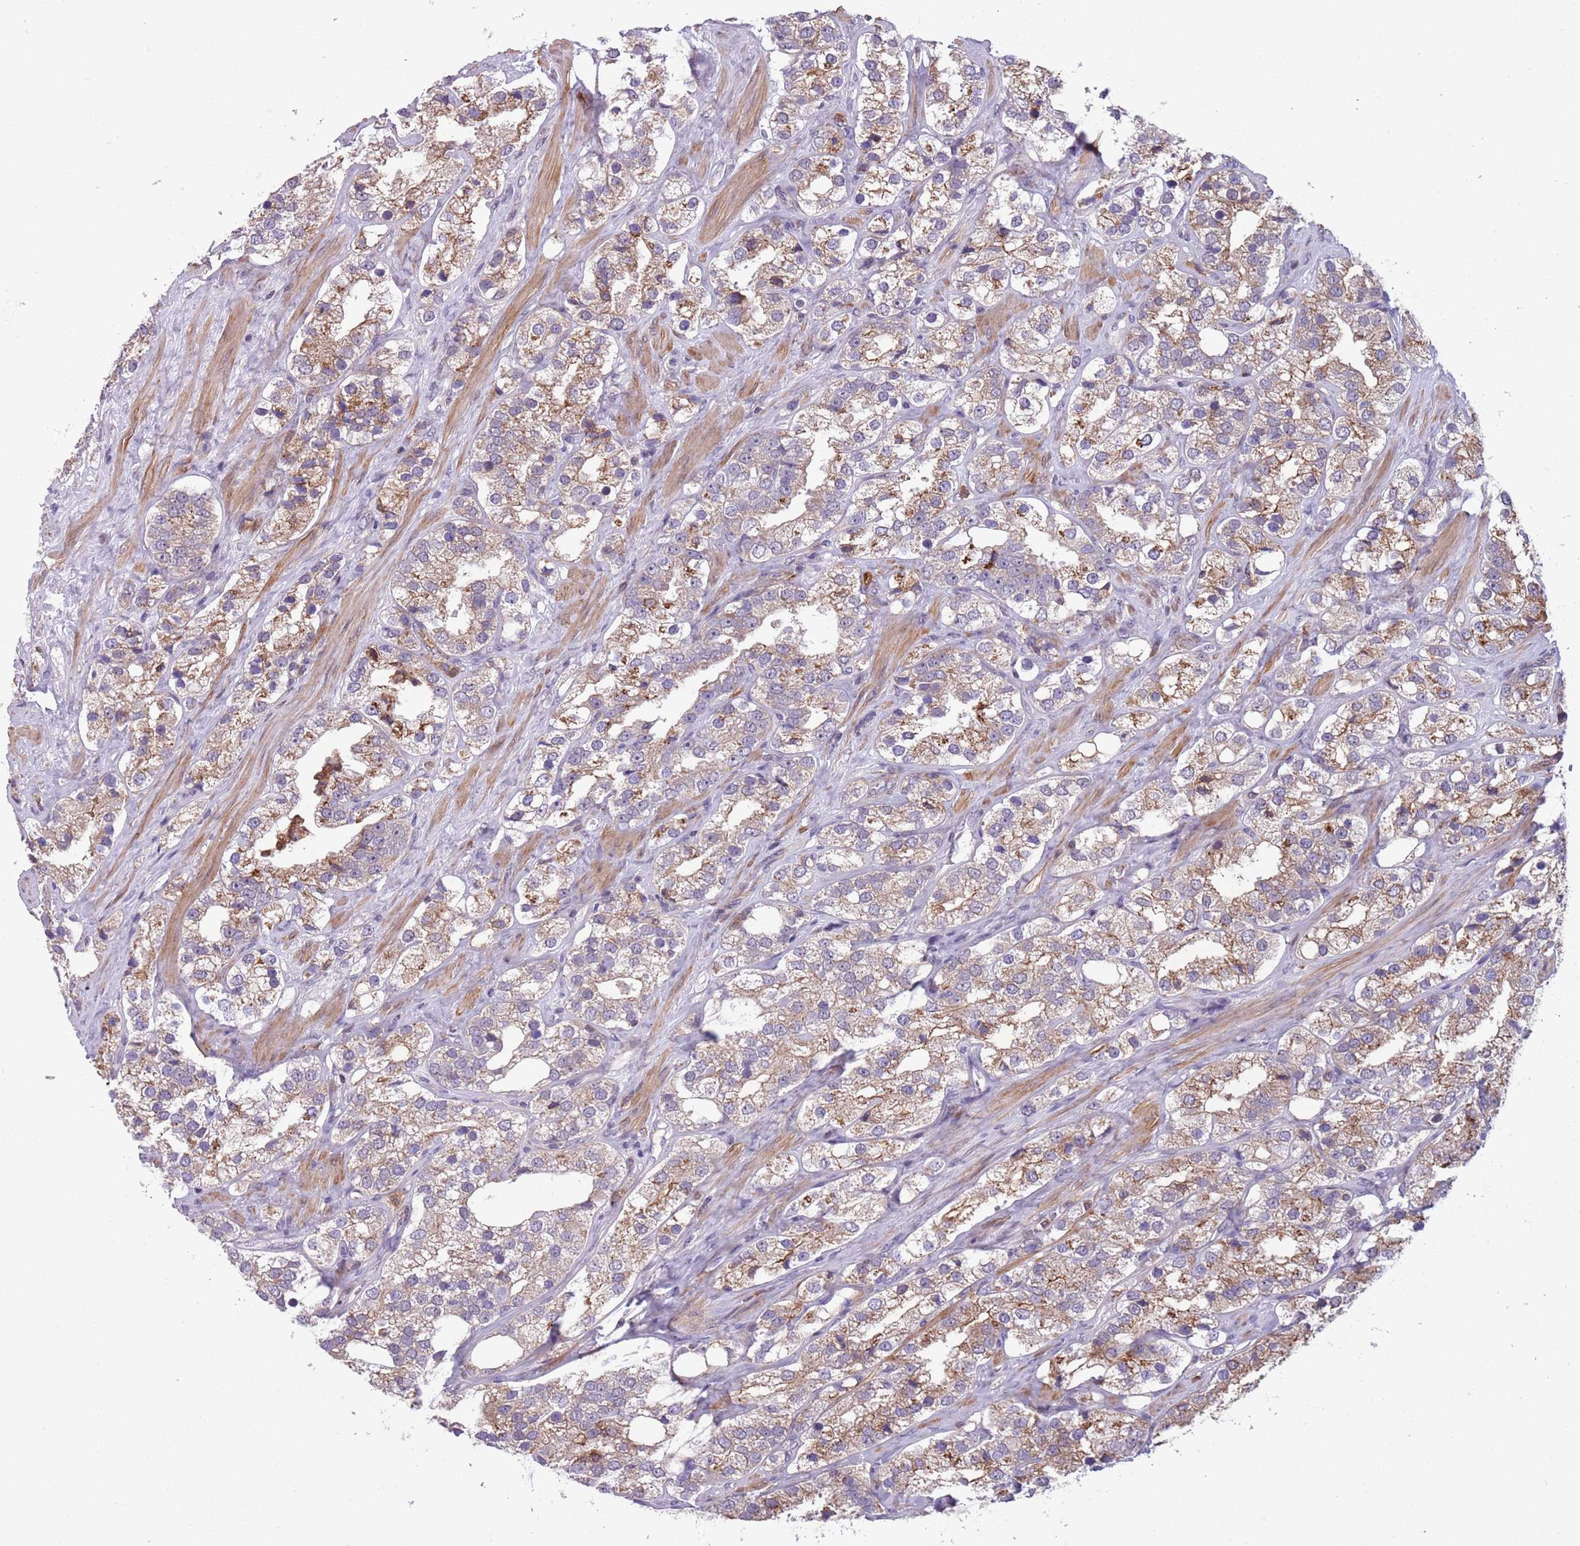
{"staining": {"intensity": "moderate", "quantity": "25%-75%", "location": "cytoplasmic/membranous"}, "tissue": "prostate cancer", "cell_type": "Tumor cells", "image_type": "cancer", "snomed": [{"axis": "morphology", "description": "Adenocarcinoma, NOS"}, {"axis": "topography", "description": "Prostate"}], "caption": "IHC image of human prostate cancer stained for a protein (brown), which demonstrates medium levels of moderate cytoplasmic/membranous expression in about 25%-75% of tumor cells.", "gene": "JAML", "patient": {"sex": "male", "age": 79}}